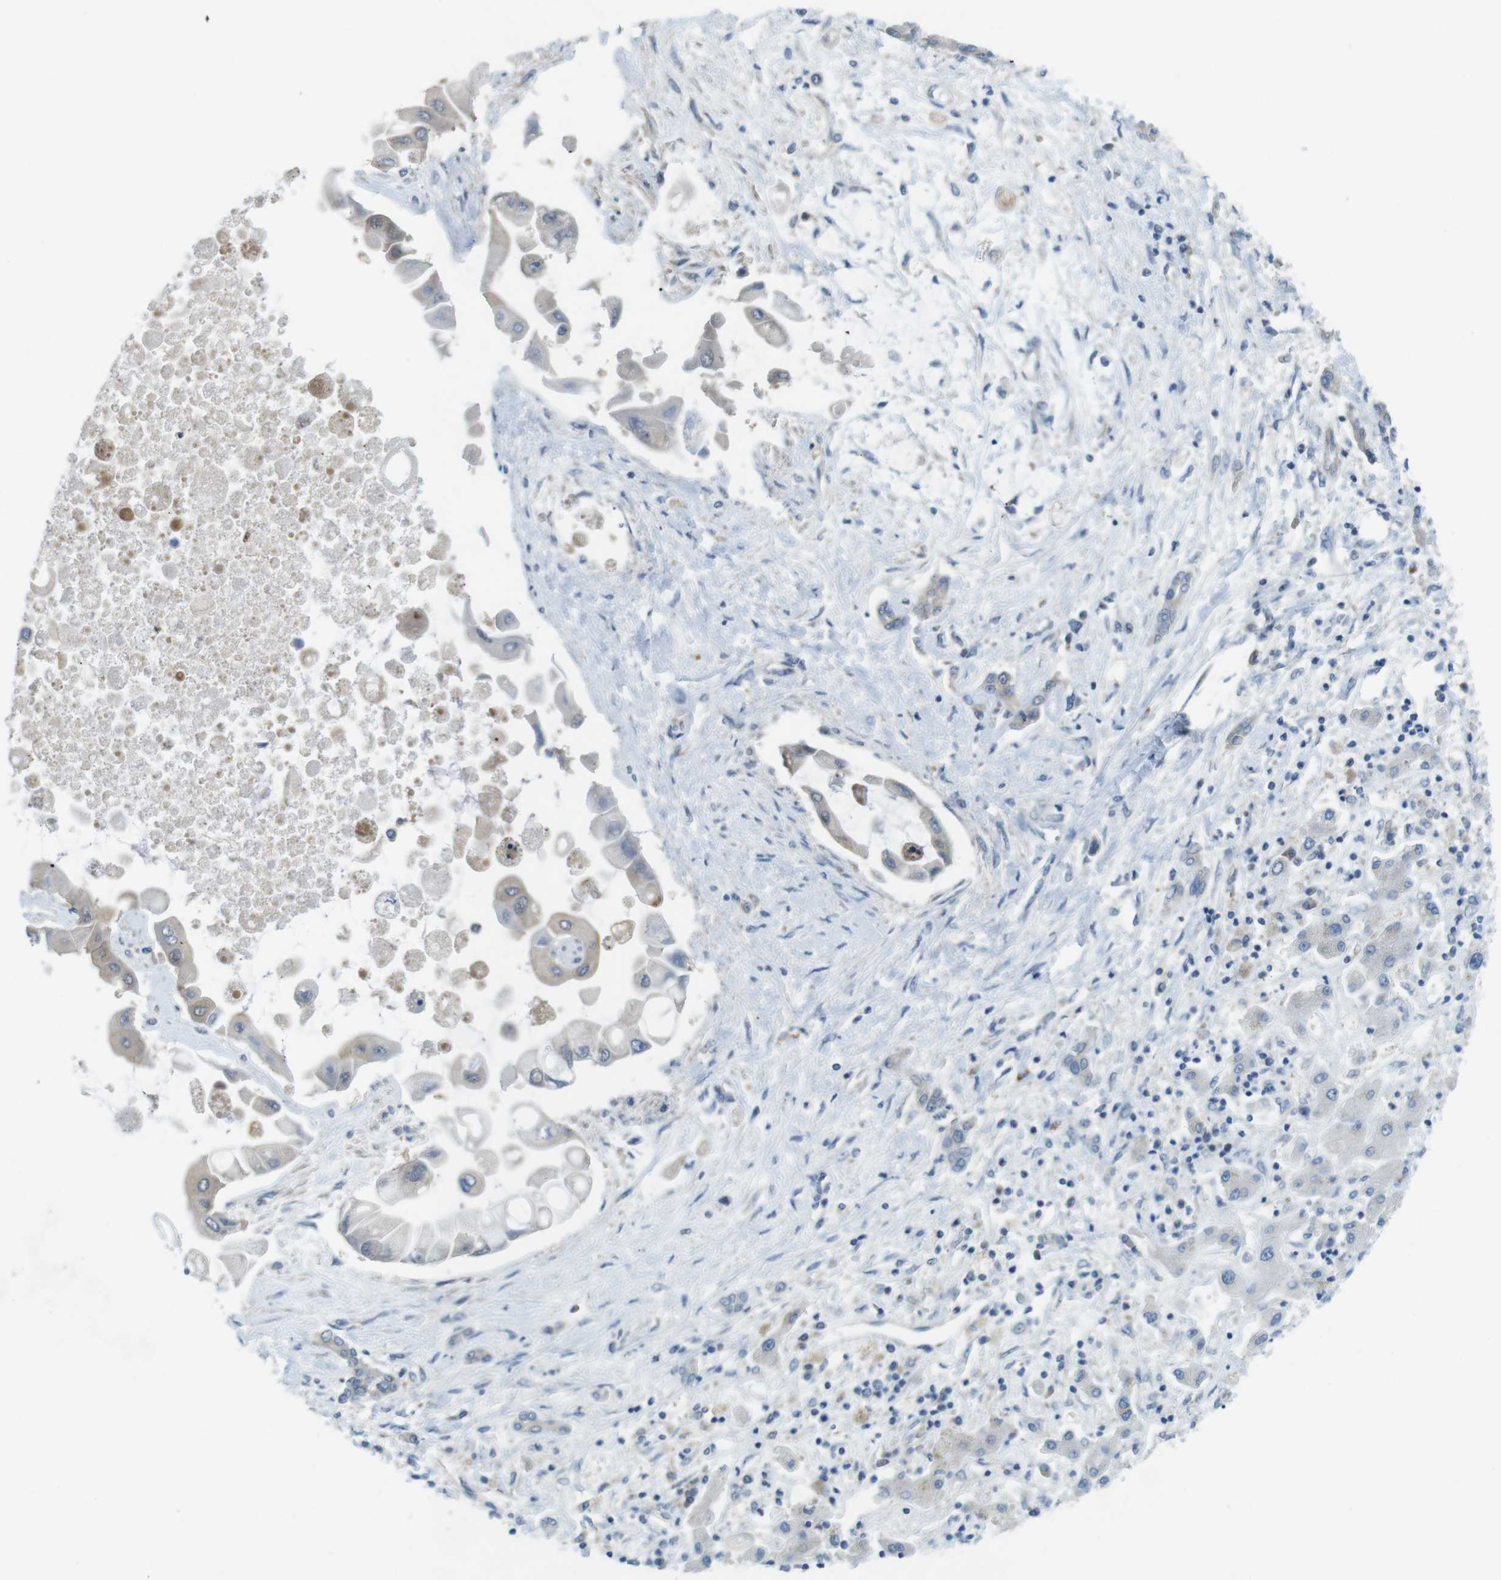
{"staining": {"intensity": "negative", "quantity": "none", "location": "none"}, "tissue": "liver cancer", "cell_type": "Tumor cells", "image_type": "cancer", "snomed": [{"axis": "morphology", "description": "Cholangiocarcinoma"}, {"axis": "topography", "description": "Liver"}], "caption": "High magnification brightfield microscopy of cholangiocarcinoma (liver) stained with DAB (3,3'-diaminobenzidine) (brown) and counterstained with hematoxylin (blue): tumor cells show no significant staining.", "gene": "SUGT1", "patient": {"sex": "male", "age": 50}}